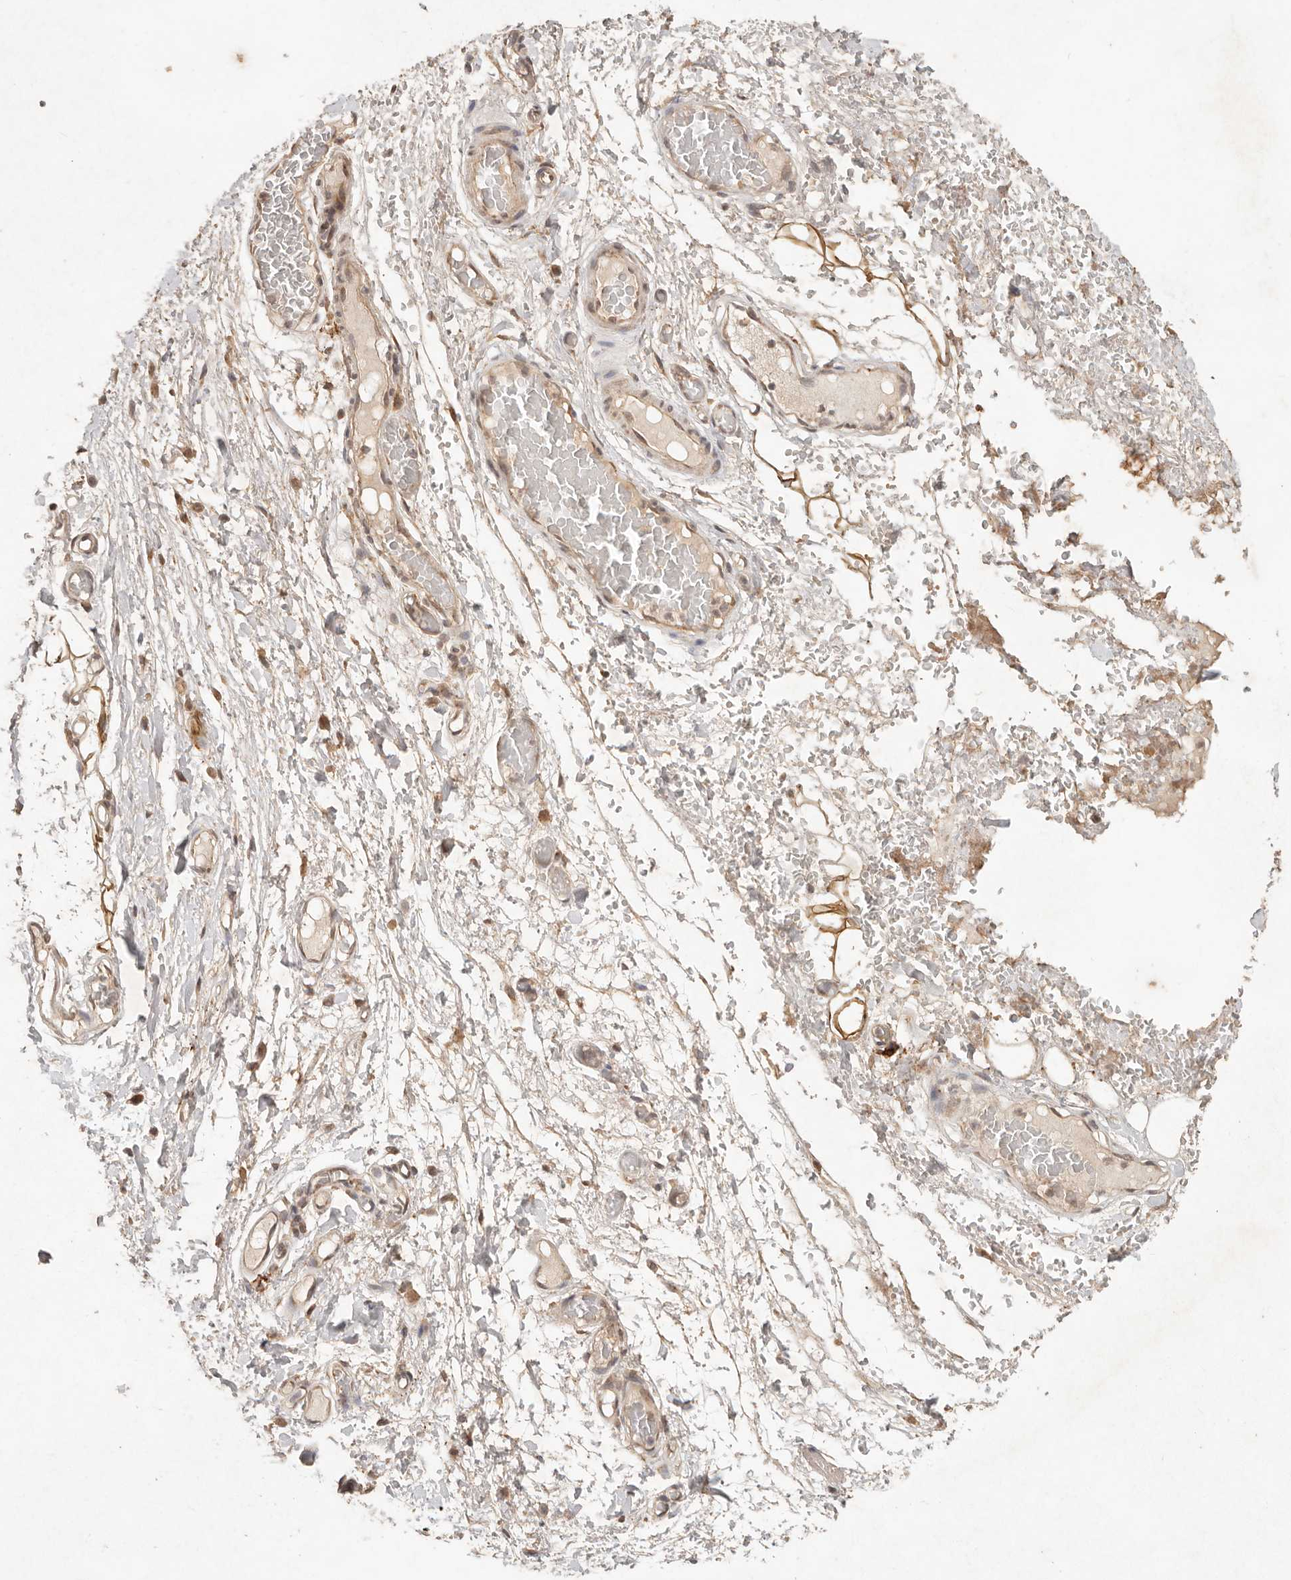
{"staining": {"intensity": "weak", "quantity": ">75%", "location": "cytoplasmic/membranous"}, "tissue": "adipose tissue", "cell_type": "Adipocytes", "image_type": "normal", "snomed": [{"axis": "morphology", "description": "Normal tissue, NOS"}, {"axis": "morphology", "description": "Adenocarcinoma, NOS"}, {"axis": "topography", "description": "Esophagus"}], "caption": "Unremarkable adipose tissue demonstrates weak cytoplasmic/membranous expression in about >75% of adipocytes The staining is performed using DAB (3,3'-diaminobenzidine) brown chromogen to label protein expression. The nuclei are counter-stained blue using hematoxylin..", "gene": "LMO4", "patient": {"sex": "male", "age": 62}}